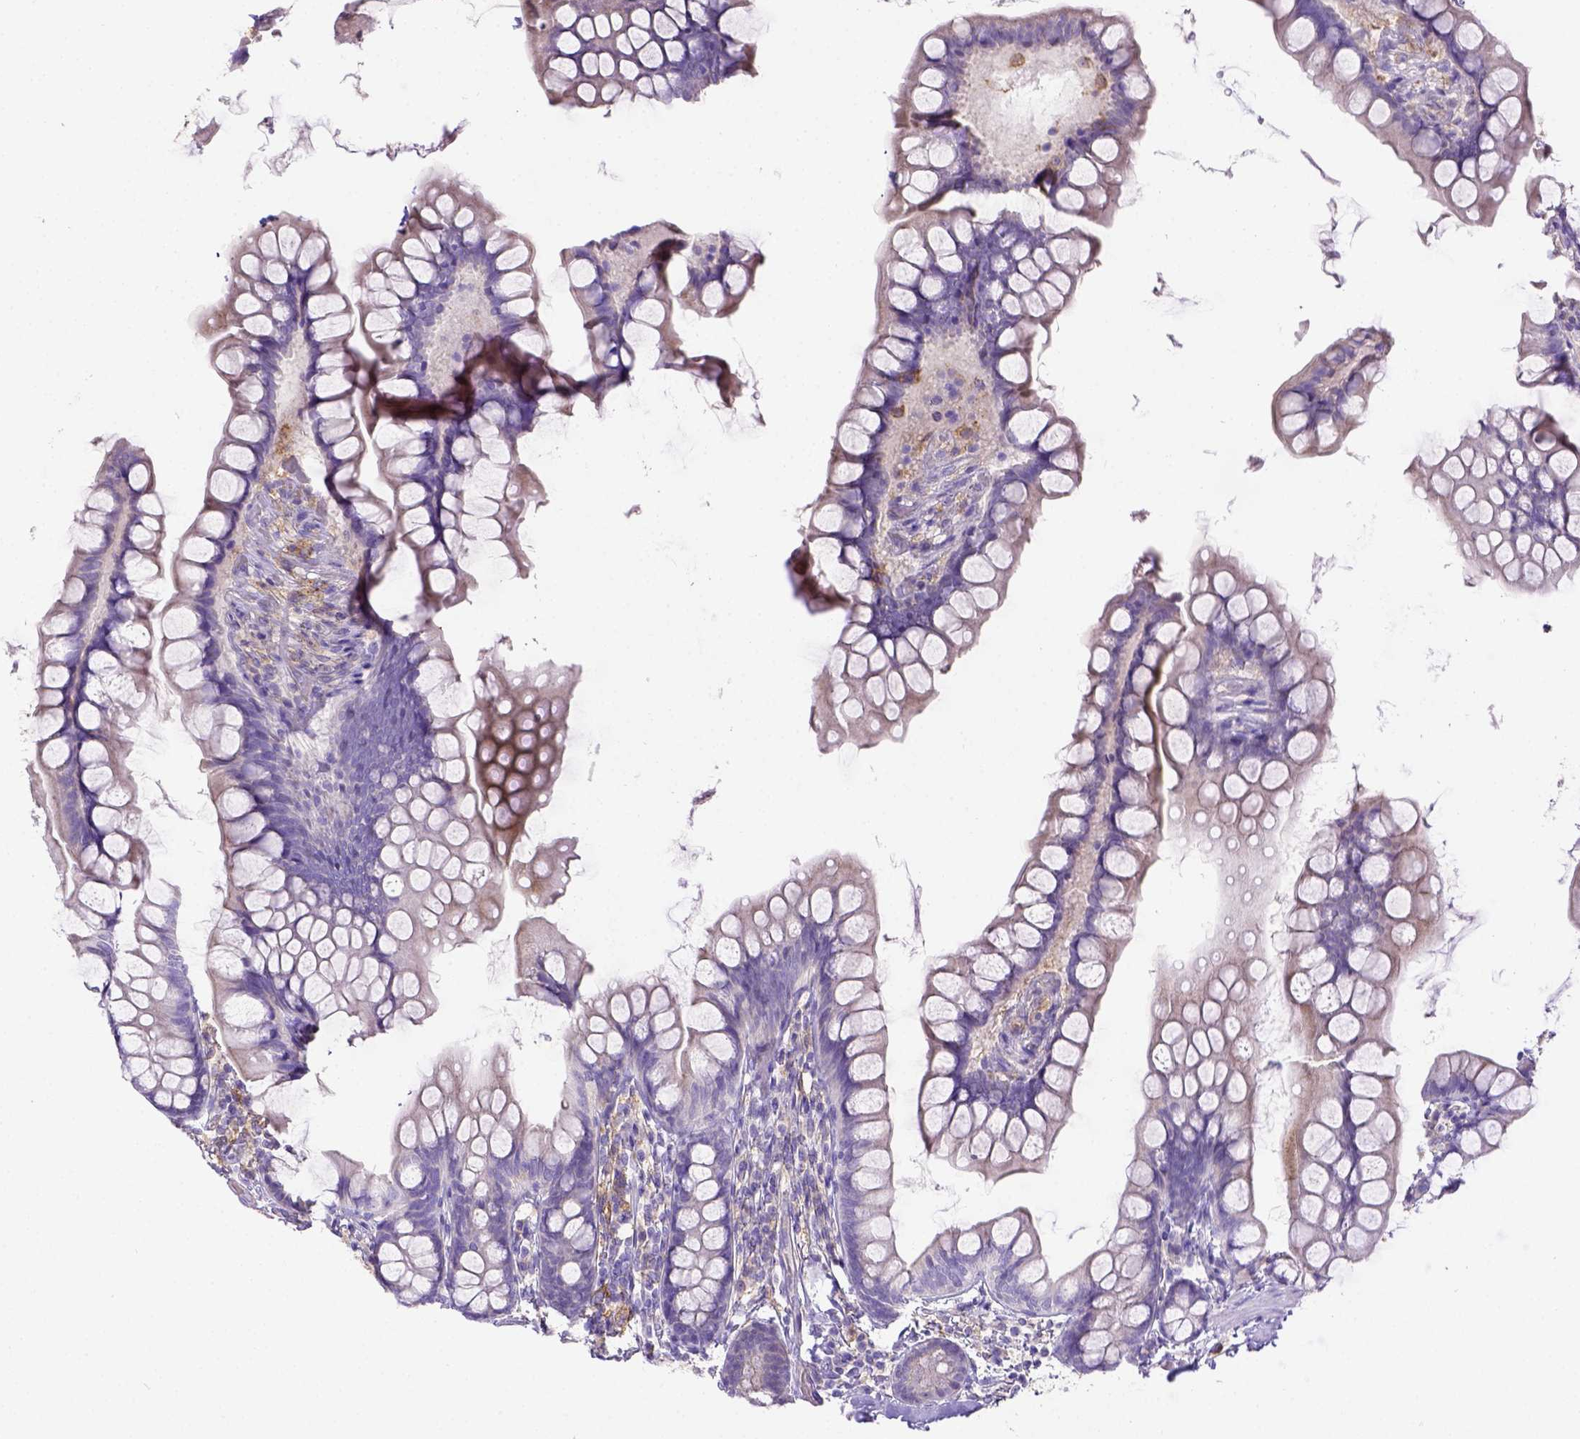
{"staining": {"intensity": "negative", "quantity": "none", "location": "none"}, "tissue": "small intestine", "cell_type": "Glandular cells", "image_type": "normal", "snomed": [{"axis": "morphology", "description": "Normal tissue, NOS"}, {"axis": "topography", "description": "Small intestine"}], "caption": "Histopathology image shows no protein staining in glandular cells of unremarkable small intestine. (DAB (3,3'-diaminobenzidine) immunohistochemistry, high magnification).", "gene": "CD40", "patient": {"sex": "male", "age": 70}}